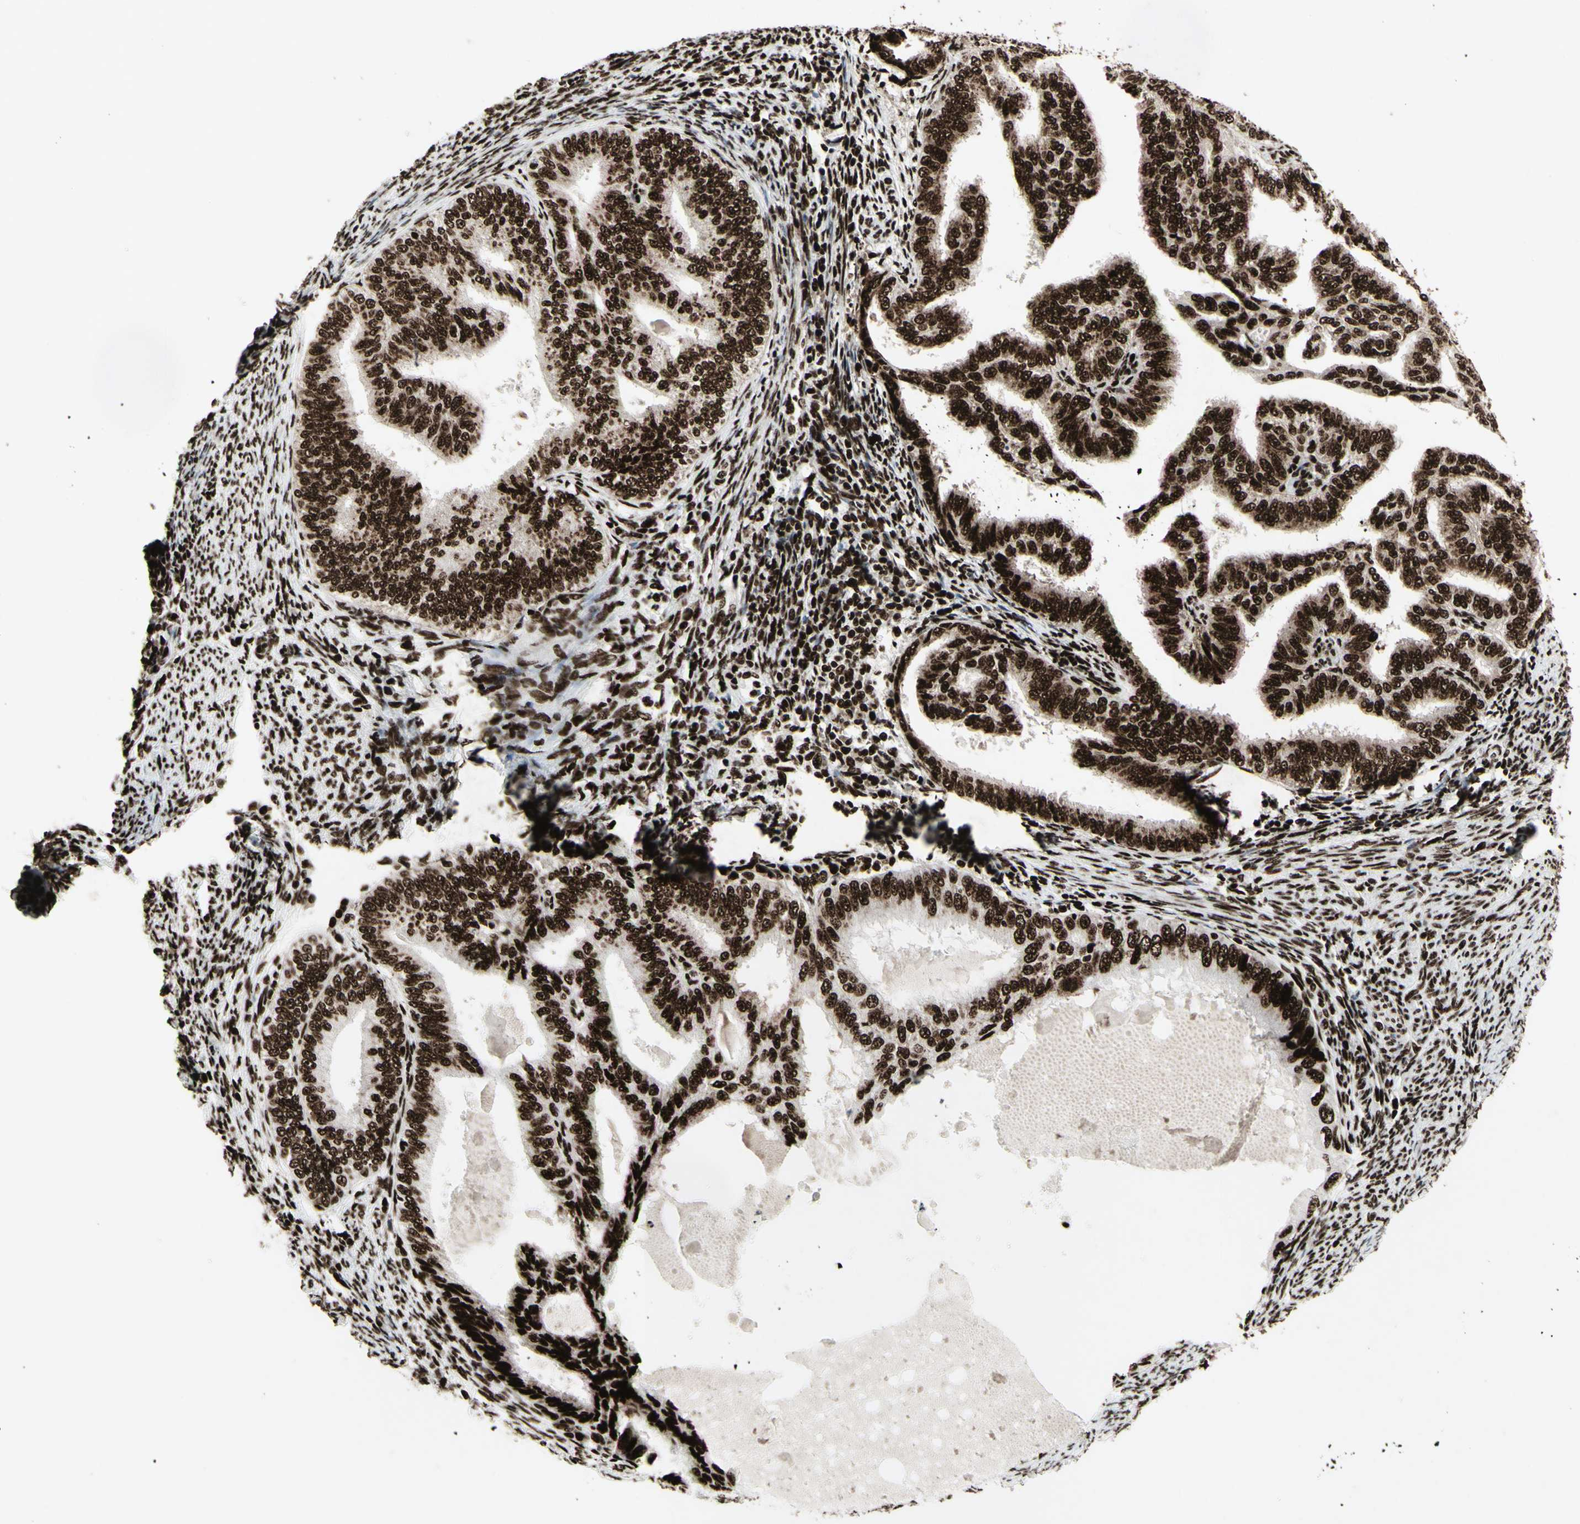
{"staining": {"intensity": "strong", "quantity": ">75%", "location": "nuclear"}, "tissue": "endometrial cancer", "cell_type": "Tumor cells", "image_type": "cancer", "snomed": [{"axis": "morphology", "description": "Adenocarcinoma, NOS"}, {"axis": "topography", "description": "Endometrium"}], "caption": "This is an image of immunohistochemistry staining of adenocarcinoma (endometrial), which shows strong positivity in the nuclear of tumor cells.", "gene": "U2AF2", "patient": {"sex": "female", "age": 58}}